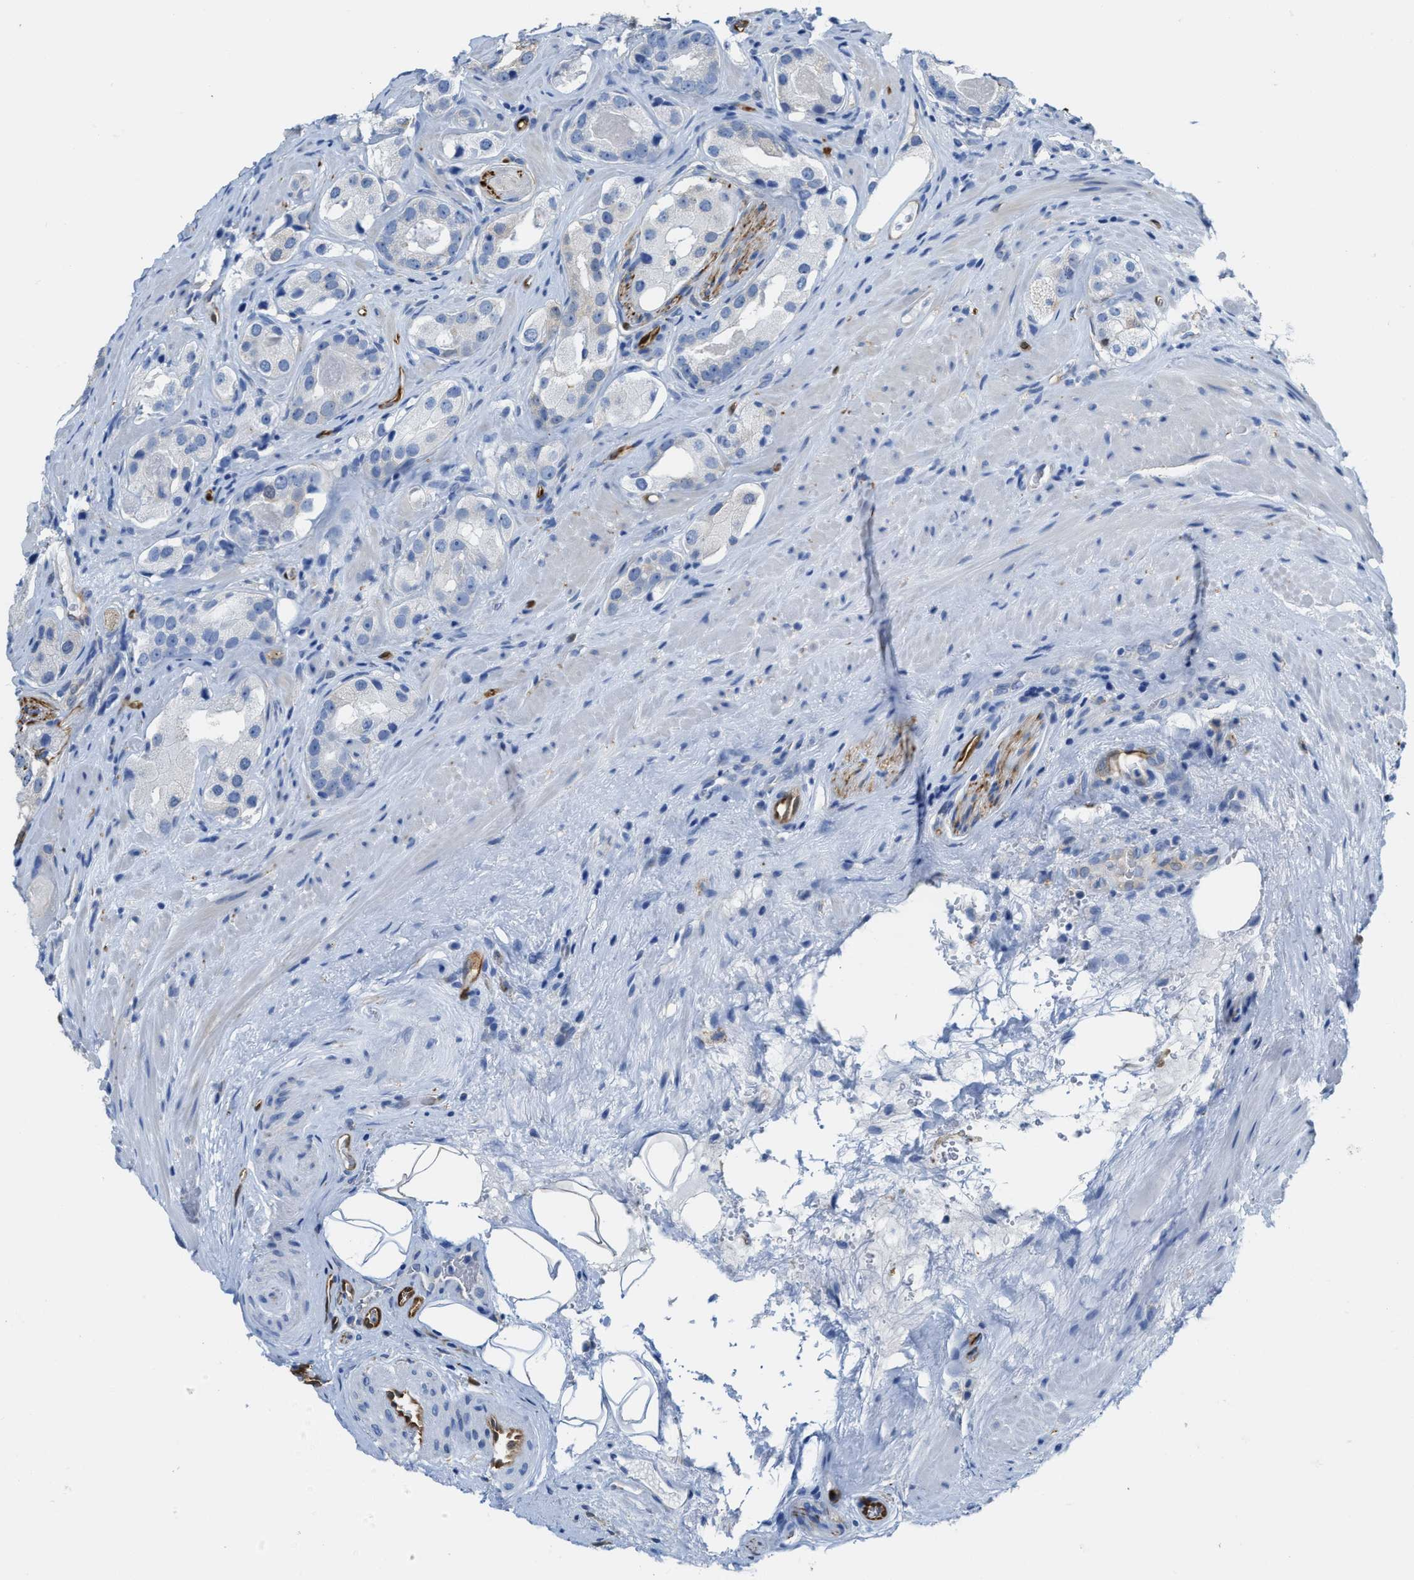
{"staining": {"intensity": "weak", "quantity": "<25%", "location": "cytoplasmic/membranous"}, "tissue": "prostate cancer", "cell_type": "Tumor cells", "image_type": "cancer", "snomed": [{"axis": "morphology", "description": "Adenocarcinoma, High grade"}, {"axis": "topography", "description": "Prostate"}], "caption": "Tumor cells show no significant protein expression in prostate cancer.", "gene": "ASS1", "patient": {"sex": "male", "age": 63}}